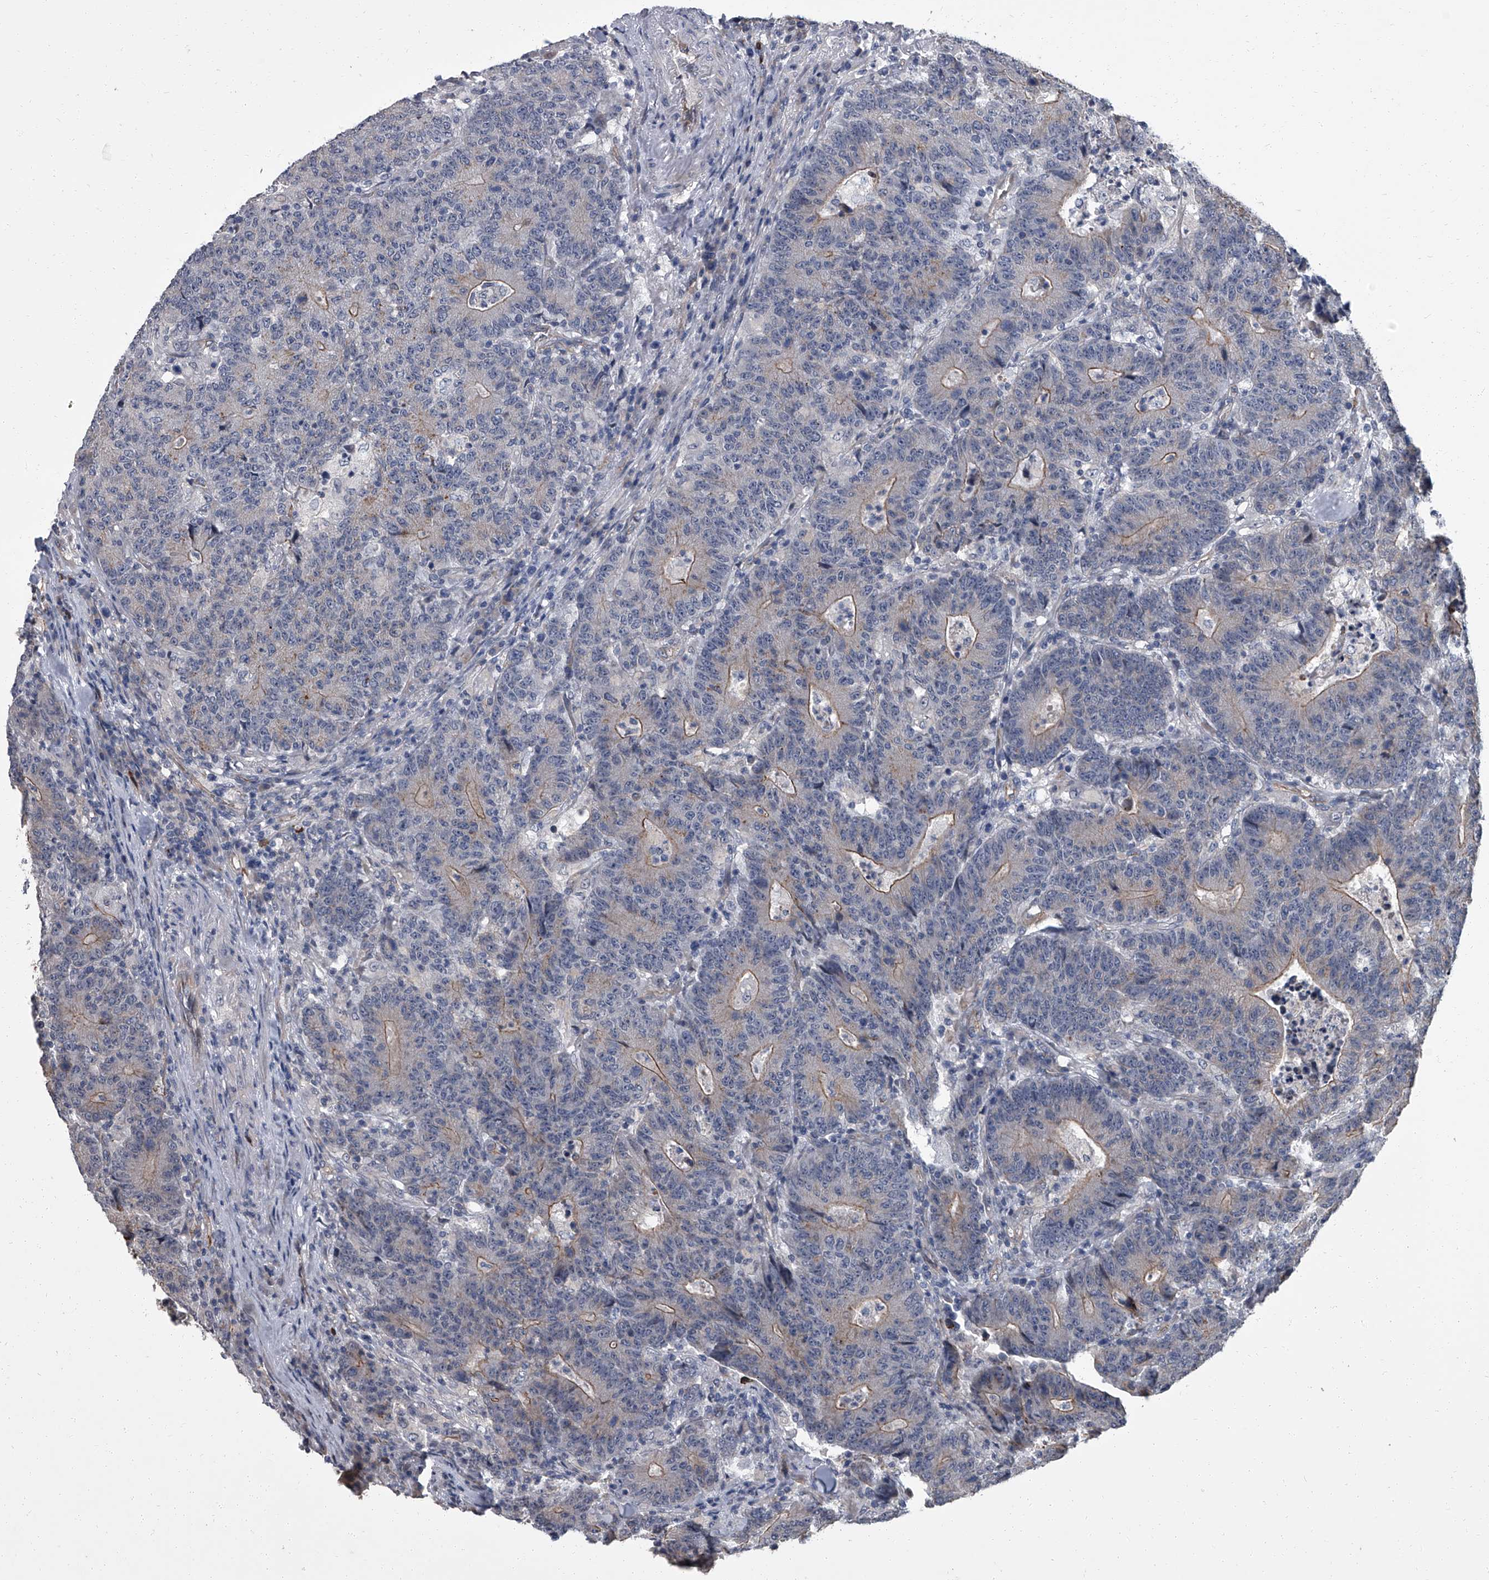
{"staining": {"intensity": "moderate", "quantity": "<25%", "location": "cytoplasmic/membranous"}, "tissue": "colorectal cancer", "cell_type": "Tumor cells", "image_type": "cancer", "snomed": [{"axis": "morphology", "description": "Normal tissue, NOS"}, {"axis": "morphology", "description": "Adenocarcinoma, NOS"}, {"axis": "topography", "description": "Colon"}], "caption": "Colorectal cancer stained for a protein (brown) demonstrates moderate cytoplasmic/membranous positive staining in about <25% of tumor cells.", "gene": "SIRT4", "patient": {"sex": "female", "age": 75}}